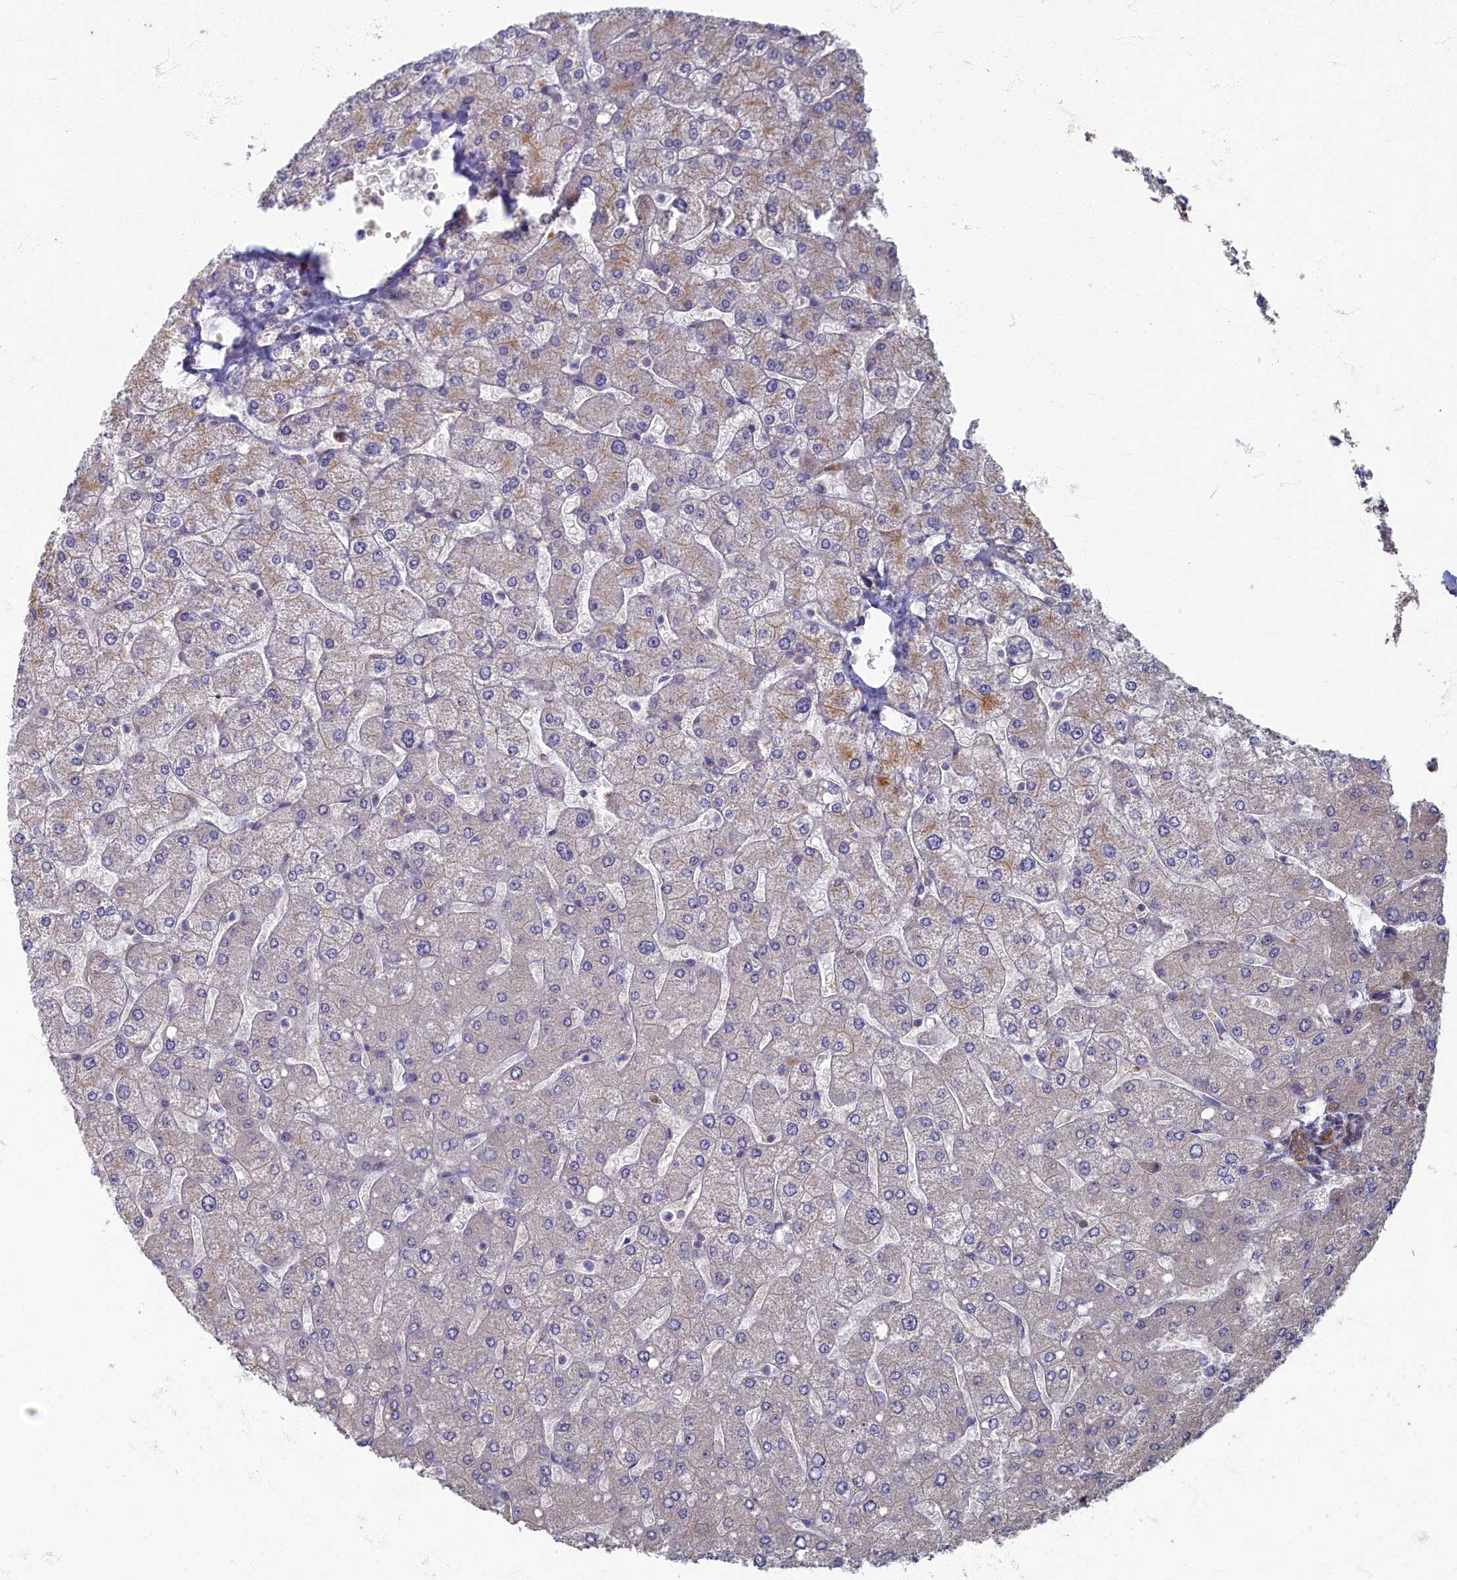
{"staining": {"intensity": "weak", "quantity": "<25%", "location": "nuclear"}, "tissue": "liver", "cell_type": "Cholangiocytes", "image_type": "normal", "snomed": [{"axis": "morphology", "description": "Normal tissue, NOS"}, {"axis": "topography", "description": "Liver"}], "caption": "Unremarkable liver was stained to show a protein in brown. There is no significant staining in cholangiocytes. (Stains: DAB (3,3'-diaminobenzidine) immunohistochemistry (IHC) with hematoxylin counter stain, Microscopy: brightfield microscopy at high magnification).", "gene": "HUNK", "patient": {"sex": "male", "age": 55}}